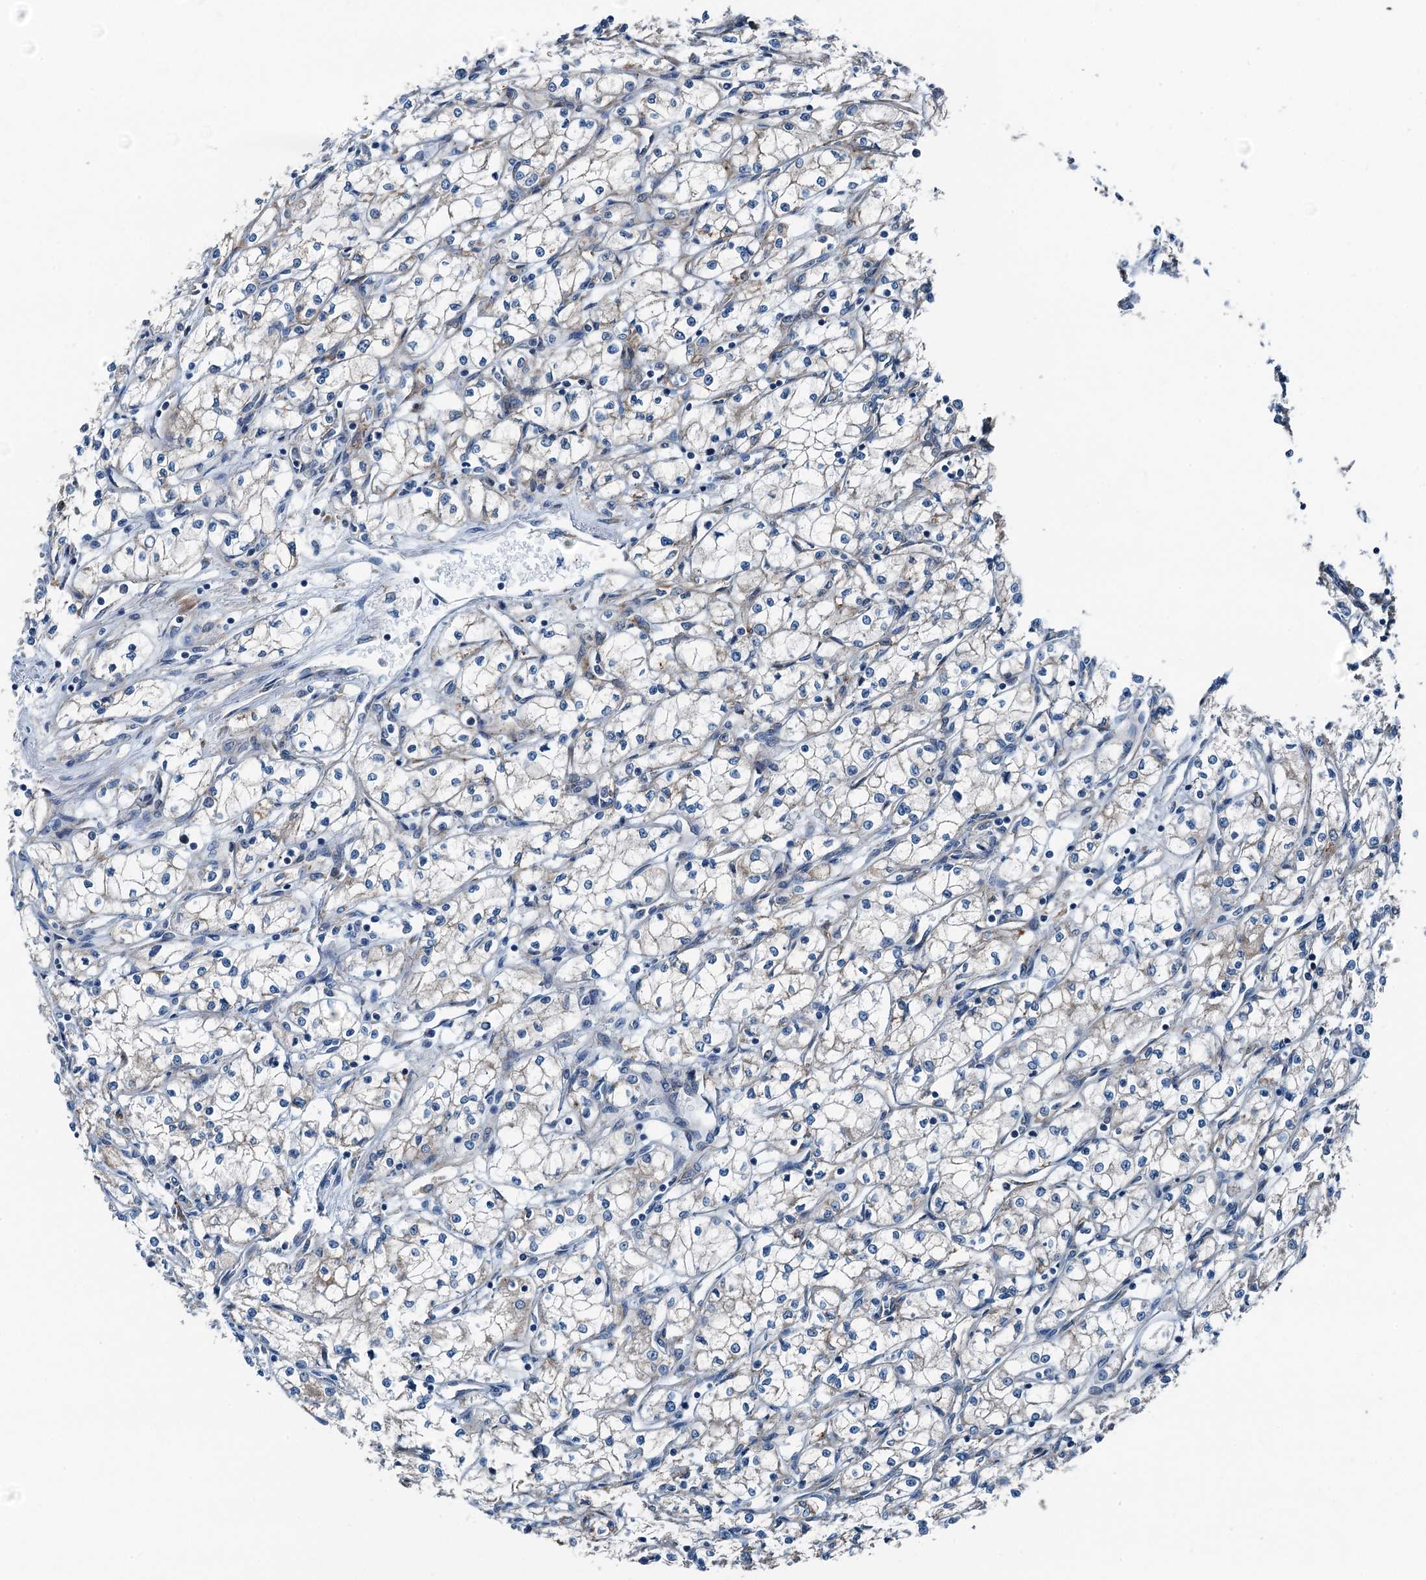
{"staining": {"intensity": "negative", "quantity": "none", "location": "none"}, "tissue": "renal cancer", "cell_type": "Tumor cells", "image_type": "cancer", "snomed": [{"axis": "morphology", "description": "Adenocarcinoma, NOS"}, {"axis": "topography", "description": "Kidney"}], "caption": "Immunohistochemistry of adenocarcinoma (renal) exhibits no expression in tumor cells. (Brightfield microscopy of DAB immunohistochemistry (IHC) at high magnification).", "gene": "TAMALIN", "patient": {"sex": "male", "age": 59}}